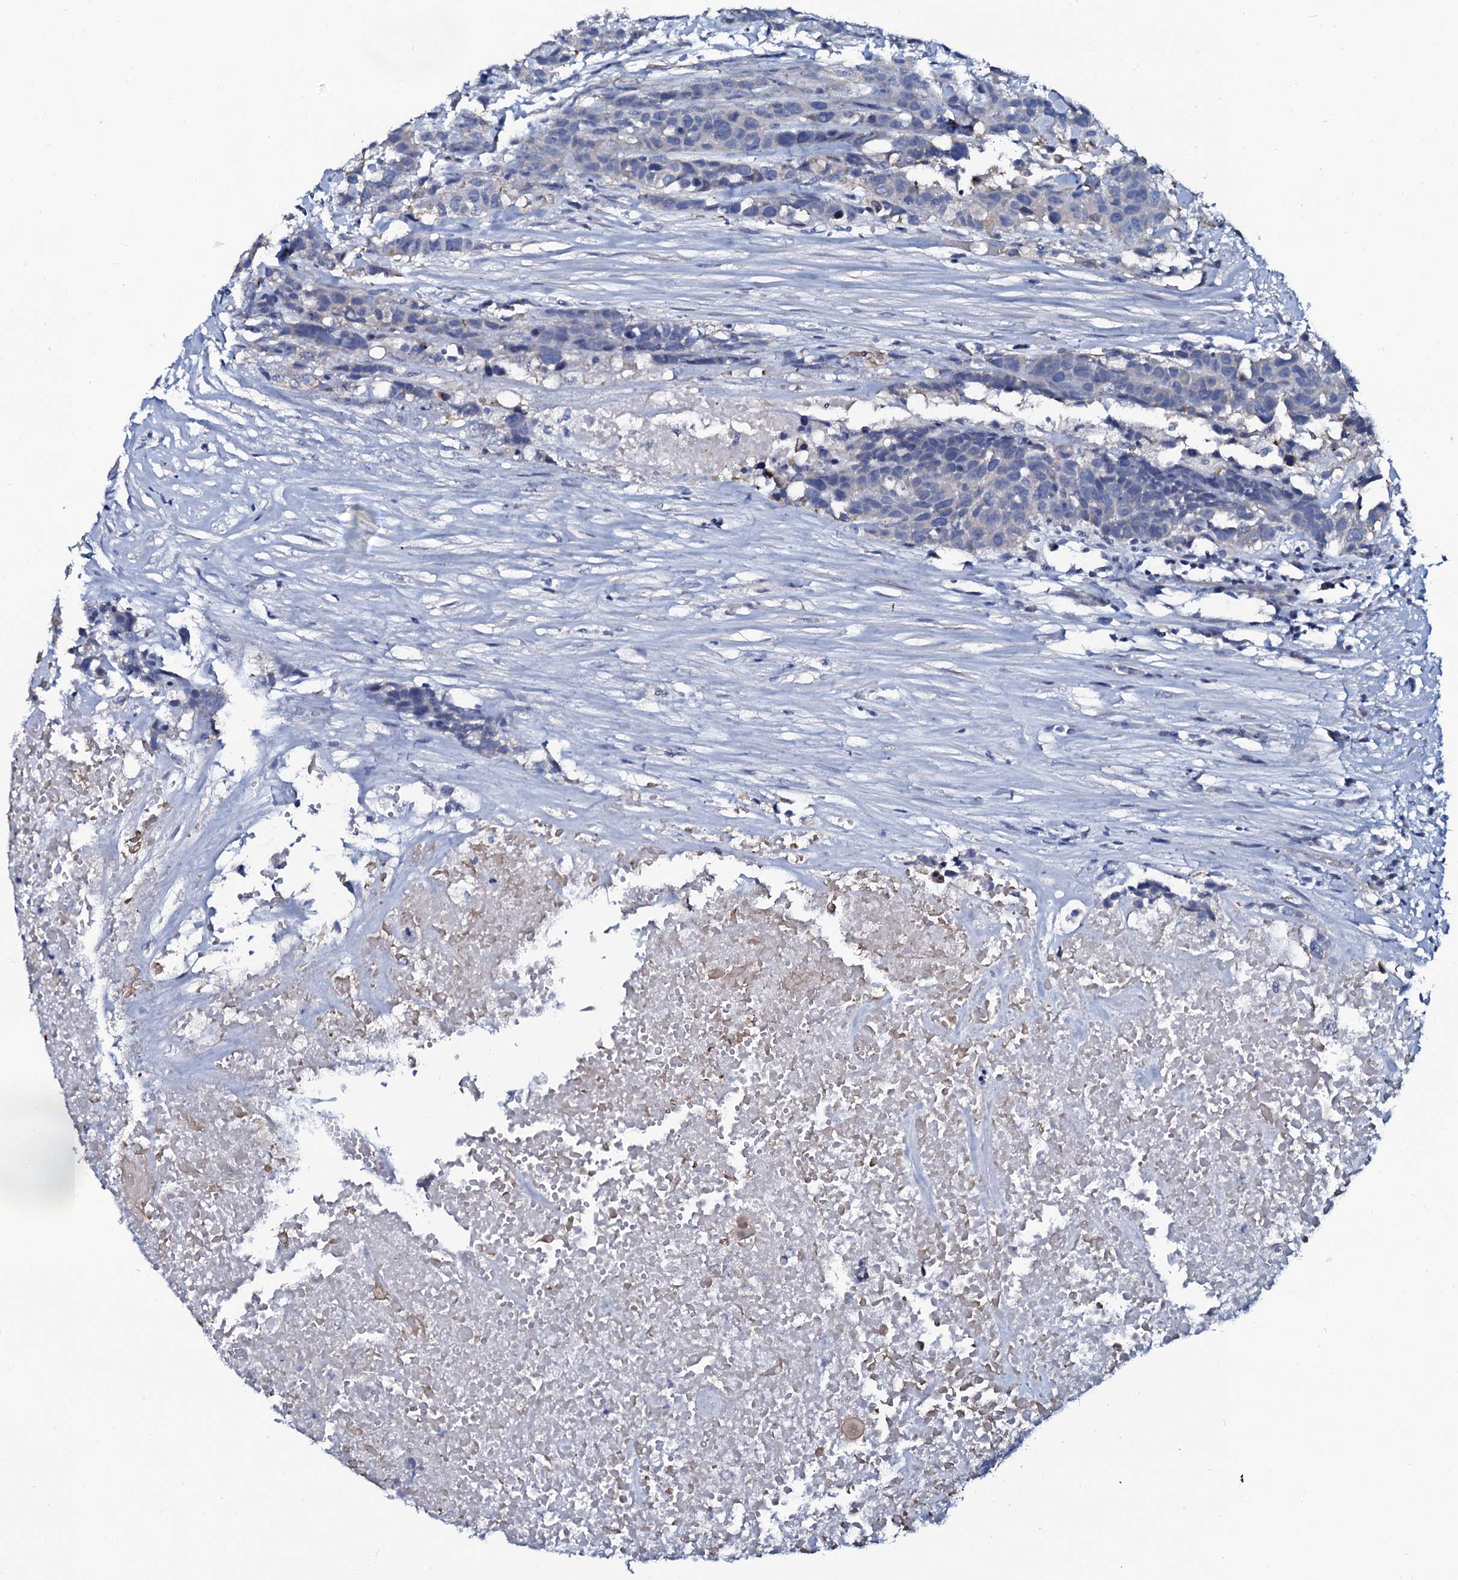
{"staining": {"intensity": "negative", "quantity": "none", "location": "none"}, "tissue": "head and neck cancer", "cell_type": "Tumor cells", "image_type": "cancer", "snomed": [{"axis": "morphology", "description": "Squamous cell carcinoma, NOS"}, {"axis": "topography", "description": "Head-Neck"}], "caption": "Head and neck cancer was stained to show a protein in brown. There is no significant expression in tumor cells. The staining was performed using DAB to visualize the protein expression in brown, while the nuclei were stained in blue with hematoxylin (Magnification: 20x).", "gene": "C10orf88", "patient": {"sex": "male", "age": 66}}